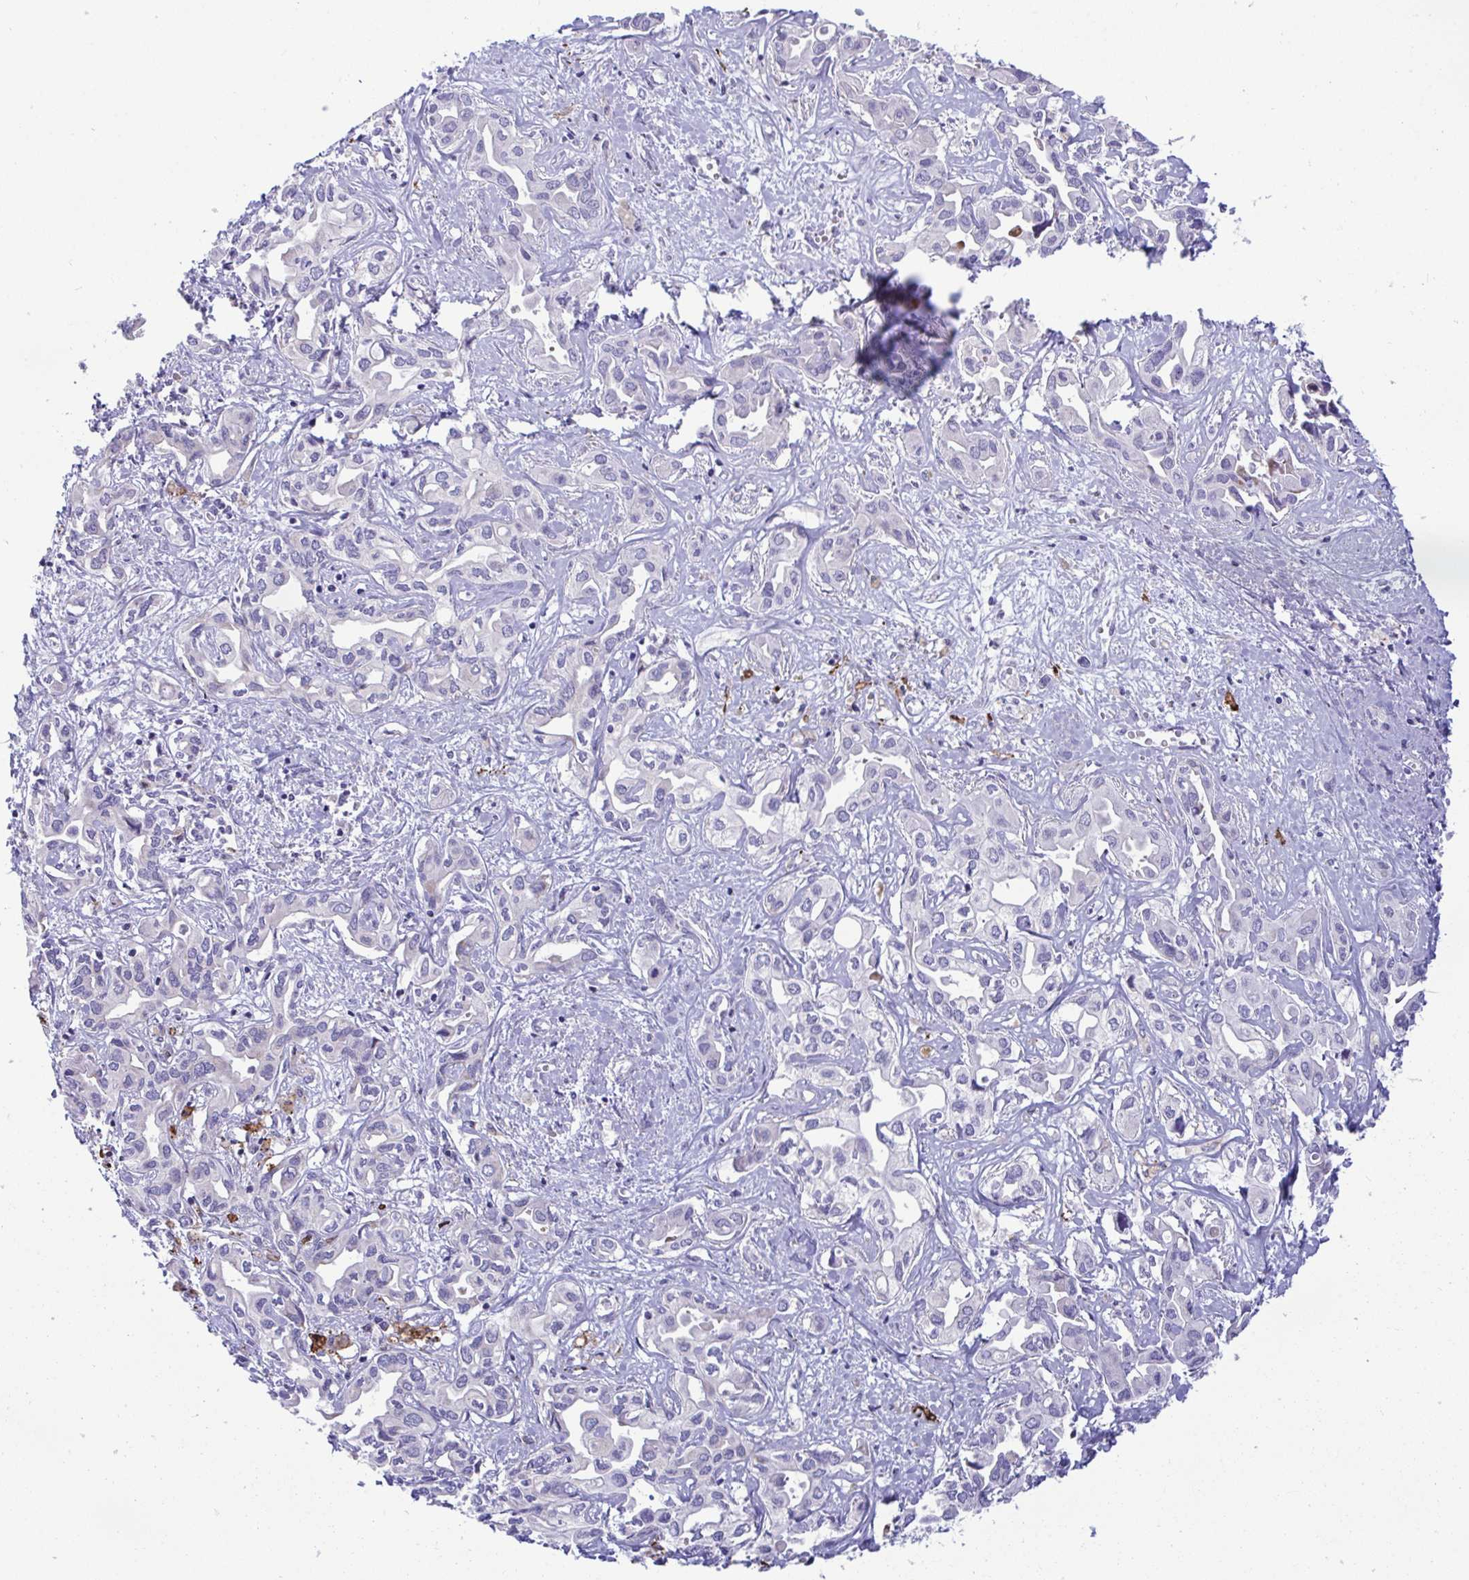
{"staining": {"intensity": "negative", "quantity": "none", "location": "none"}, "tissue": "liver cancer", "cell_type": "Tumor cells", "image_type": "cancer", "snomed": [{"axis": "morphology", "description": "Cholangiocarcinoma"}, {"axis": "topography", "description": "Liver"}], "caption": "Tumor cells show no significant expression in liver cholangiocarcinoma.", "gene": "DTX3", "patient": {"sex": "female", "age": 64}}